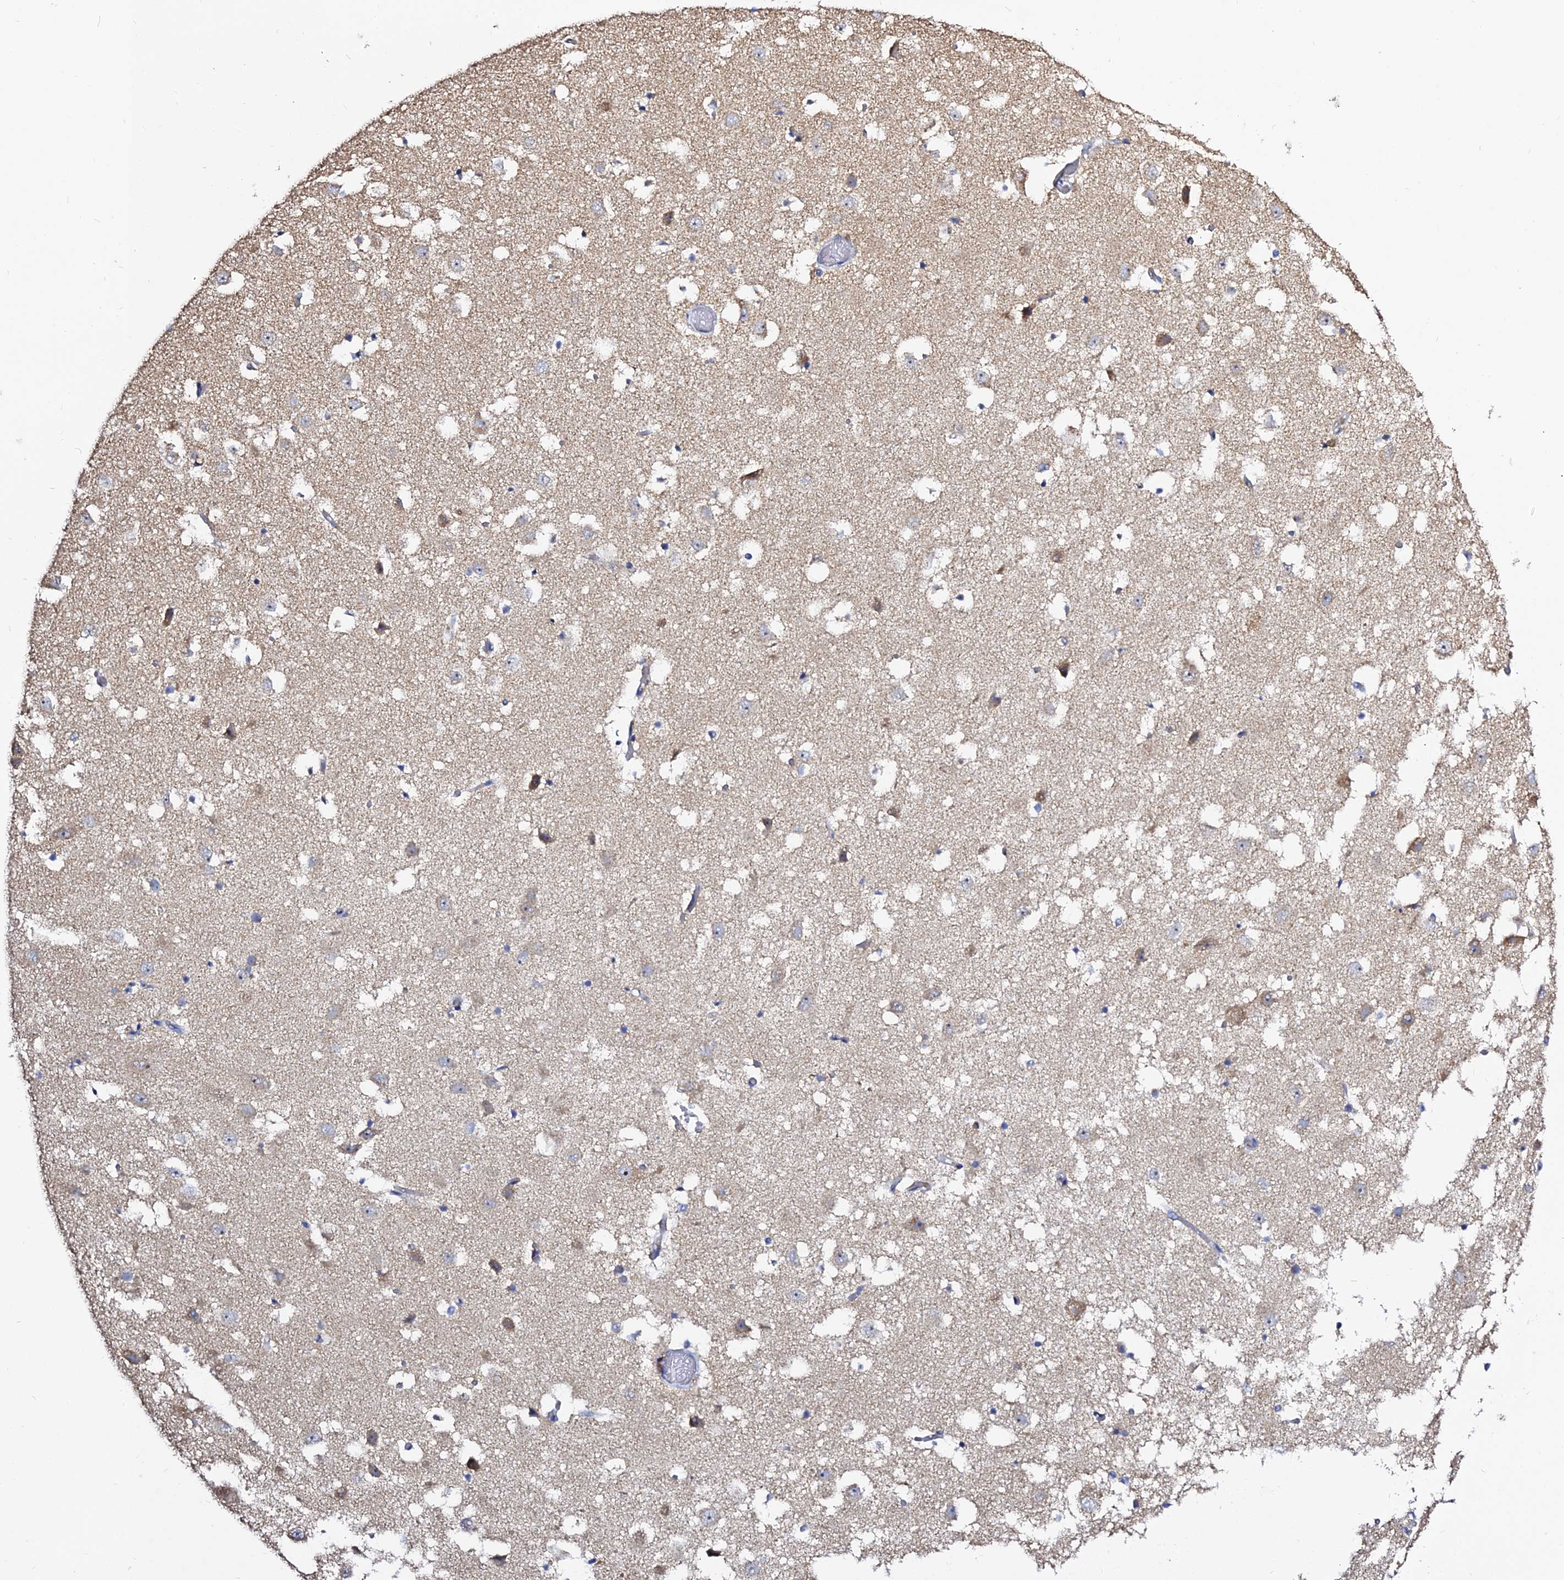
{"staining": {"intensity": "negative", "quantity": "none", "location": "none"}, "tissue": "hippocampus", "cell_type": "Glial cells", "image_type": "normal", "snomed": [{"axis": "morphology", "description": "Normal tissue, NOS"}, {"axis": "topography", "description": "Hippocampus"}], "caption": "DAB immunohistochemical staining of unremarkable hippocampus exhibits no significant positivity in glial cells. (DAB immunohistochemistry (IHC) with hematoxylin counter stain).", "gene": "TYW5", "patient": {"sex": "female", "age": 52}}